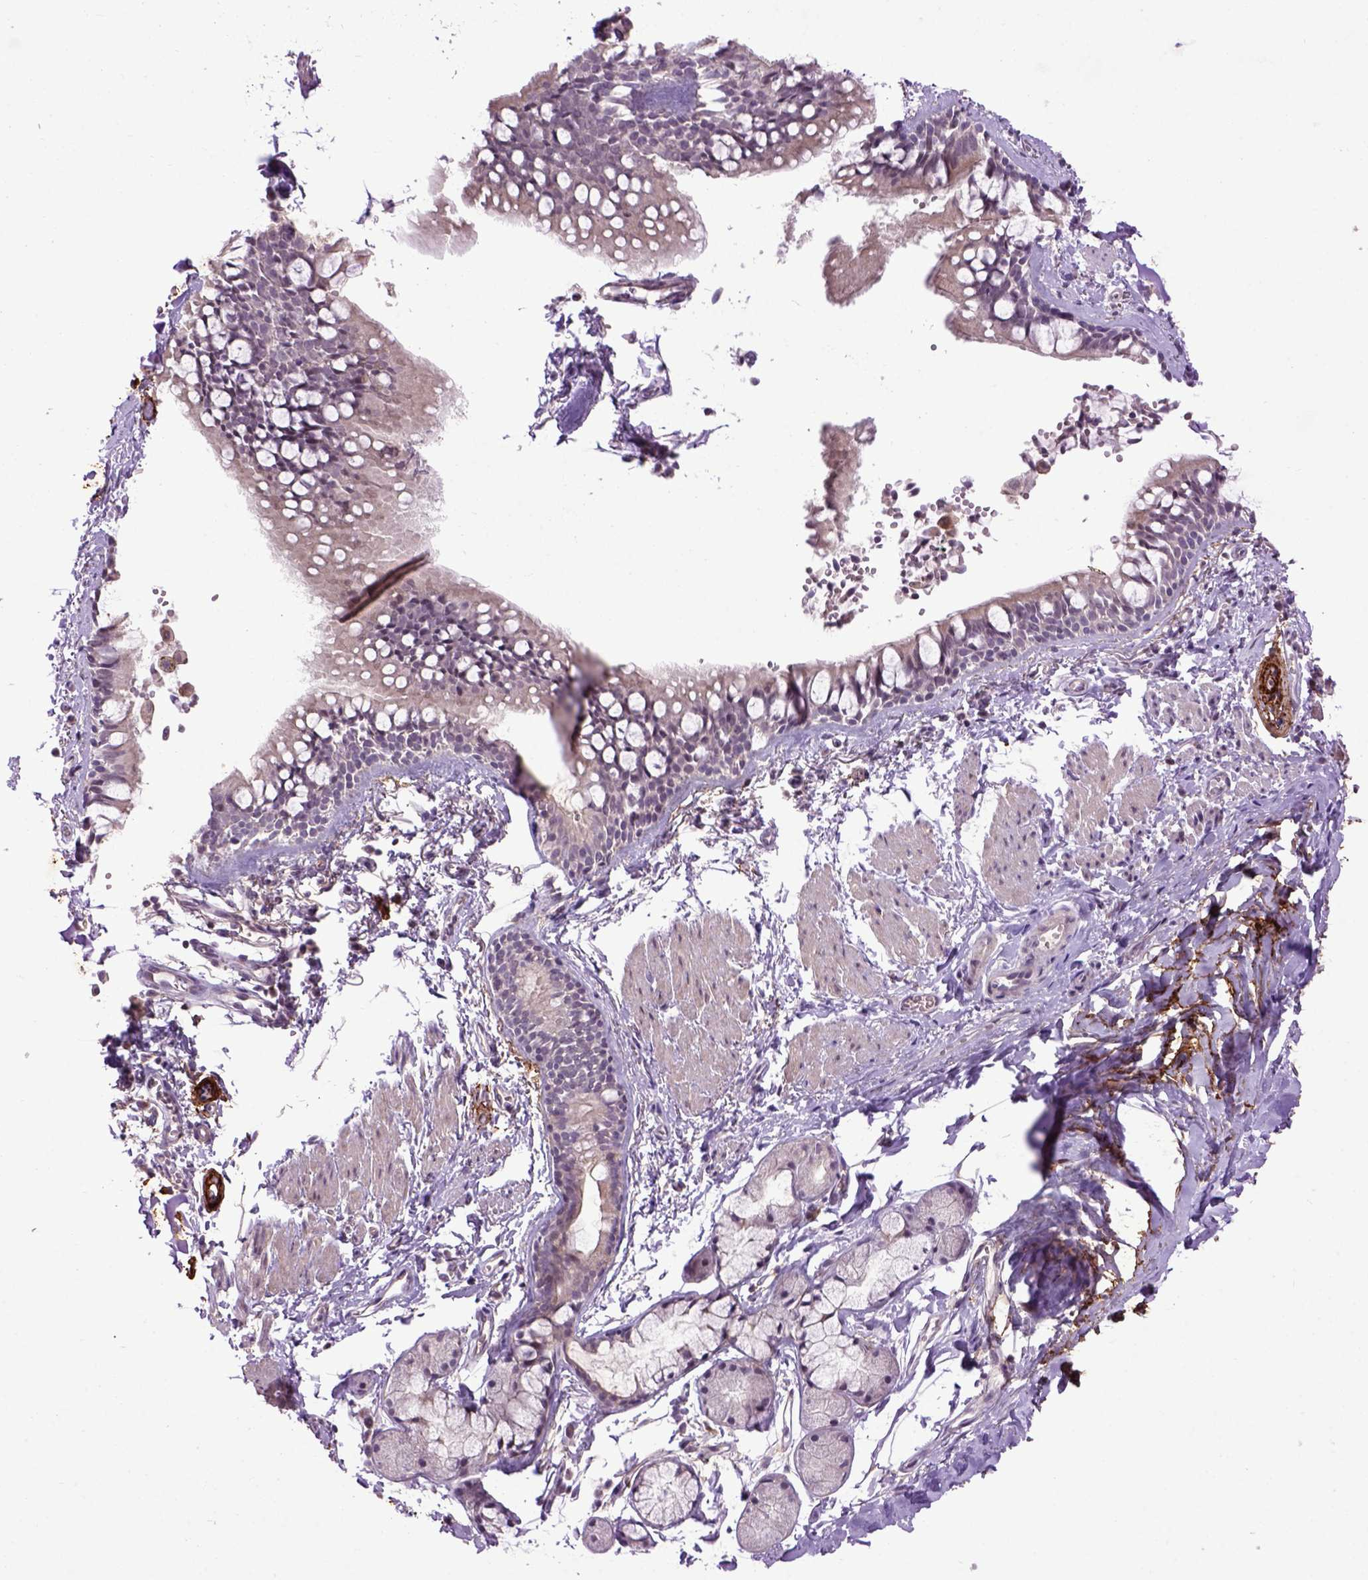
{"staining": {"intensity": "negative", "quantity": "none", "location": "none"}, "tissue": "bronchus", "cell_type": "Respiratory epithelial cells", "image_type": "normal", "snomed": [{"axis": "morphology", "description": "Normal tissue, NOS"}, {"axis": "topography", "description": "Bronchus"}], "caption": "The IHC histopathology image has no significant positivity in respiratory epithelial cells of bronchus.", "gene": "EMILIN3", "patient": {"sex": "female", "age": 59}}